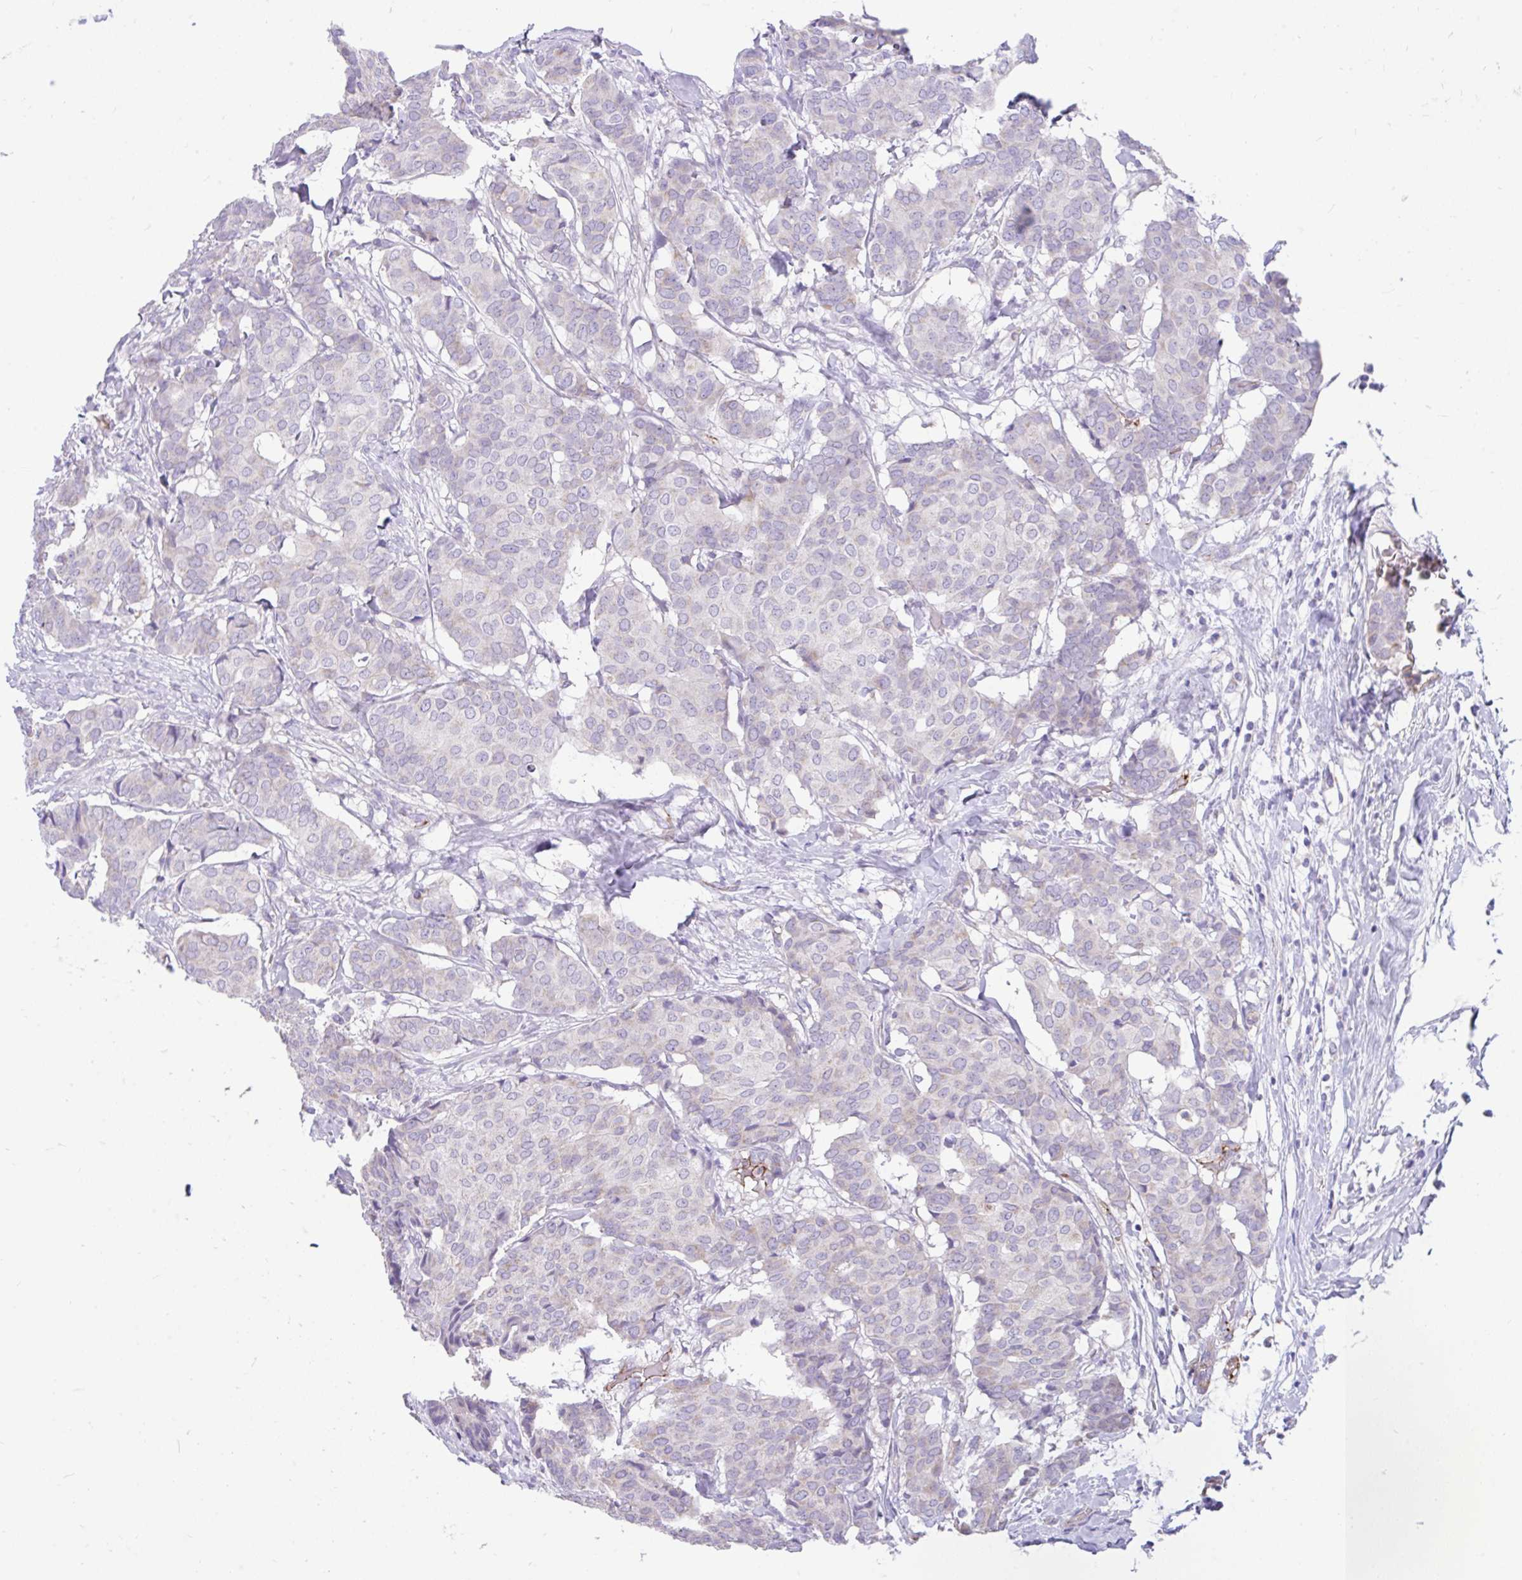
{"staining": {"intensity": "negative", "quantity": "none", "location": "none"}, "tissue": "breast cancer", "cell_type": "Tumor cells", "image_type": "cancer", "snomed": [{"axis": "morphology", "description": "Duct carcinoma"}, {"axis": "topography", "description": "Breast"}], "caption": "The immunohistochemistry micrograph has no significant expression in tumor cells of breast cancer tissue.", "gene": "CCSAP", "patient": {"sex": "female", "age": 75}}